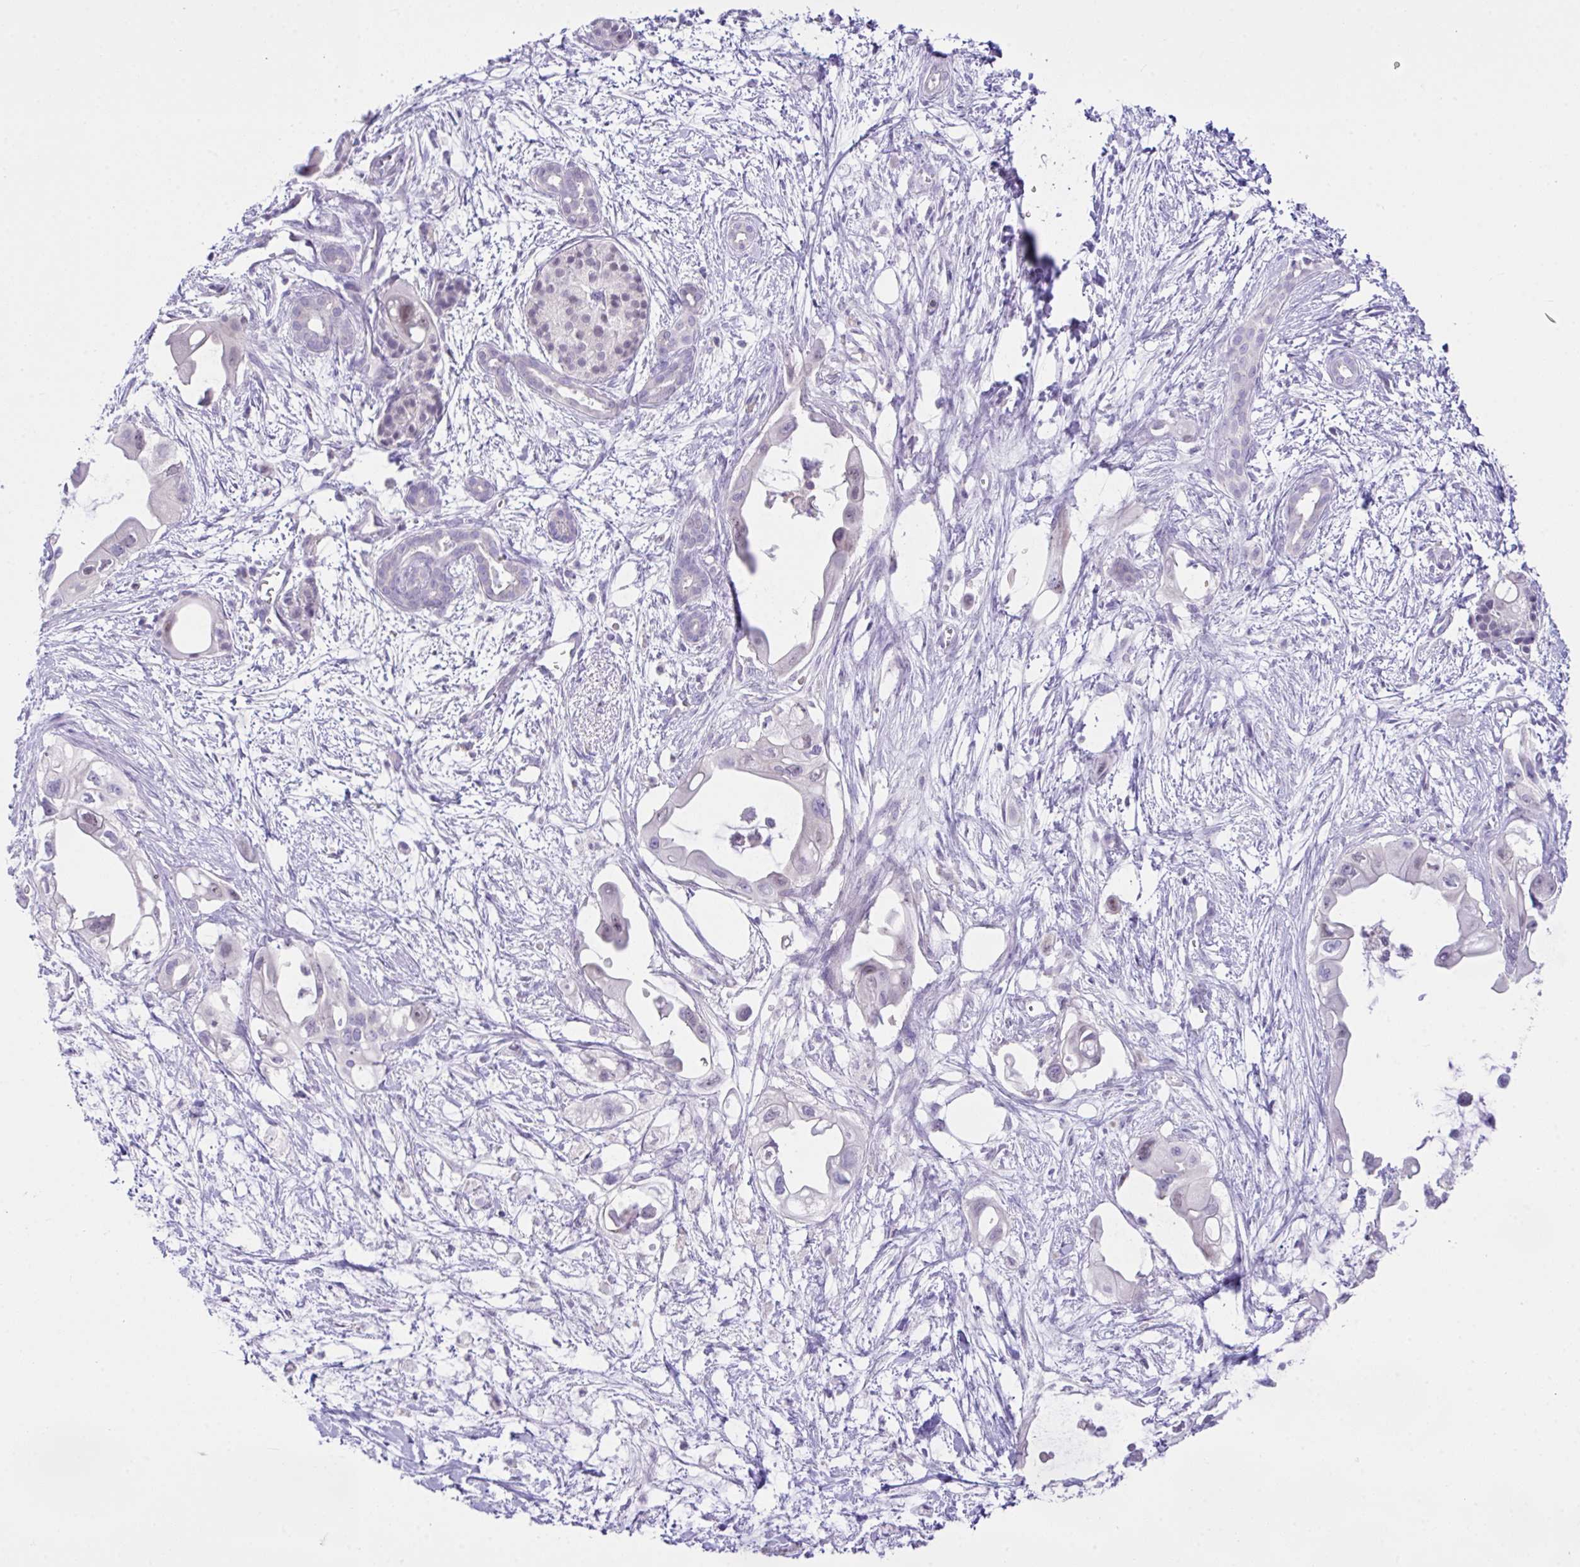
{"staining": {"intensity": "negative", "quantity": "none", "location": "none"}, "tissue": "pancreatic cancer", "cell_type": "Tumor cells", "image_type": "cancer", "snomed": [{"axis": "morphology", "description": "Adenocarcinoma, NOS"}, {"axis": "topography", "description": "Pancreas"}], "caption": "DAB immunohistochemical staining of human pancreatic cancer exhibits no significant staining in tumor cells.", "gene": "D2HGDH", "patient": {"sex": "male", "age": 61}}